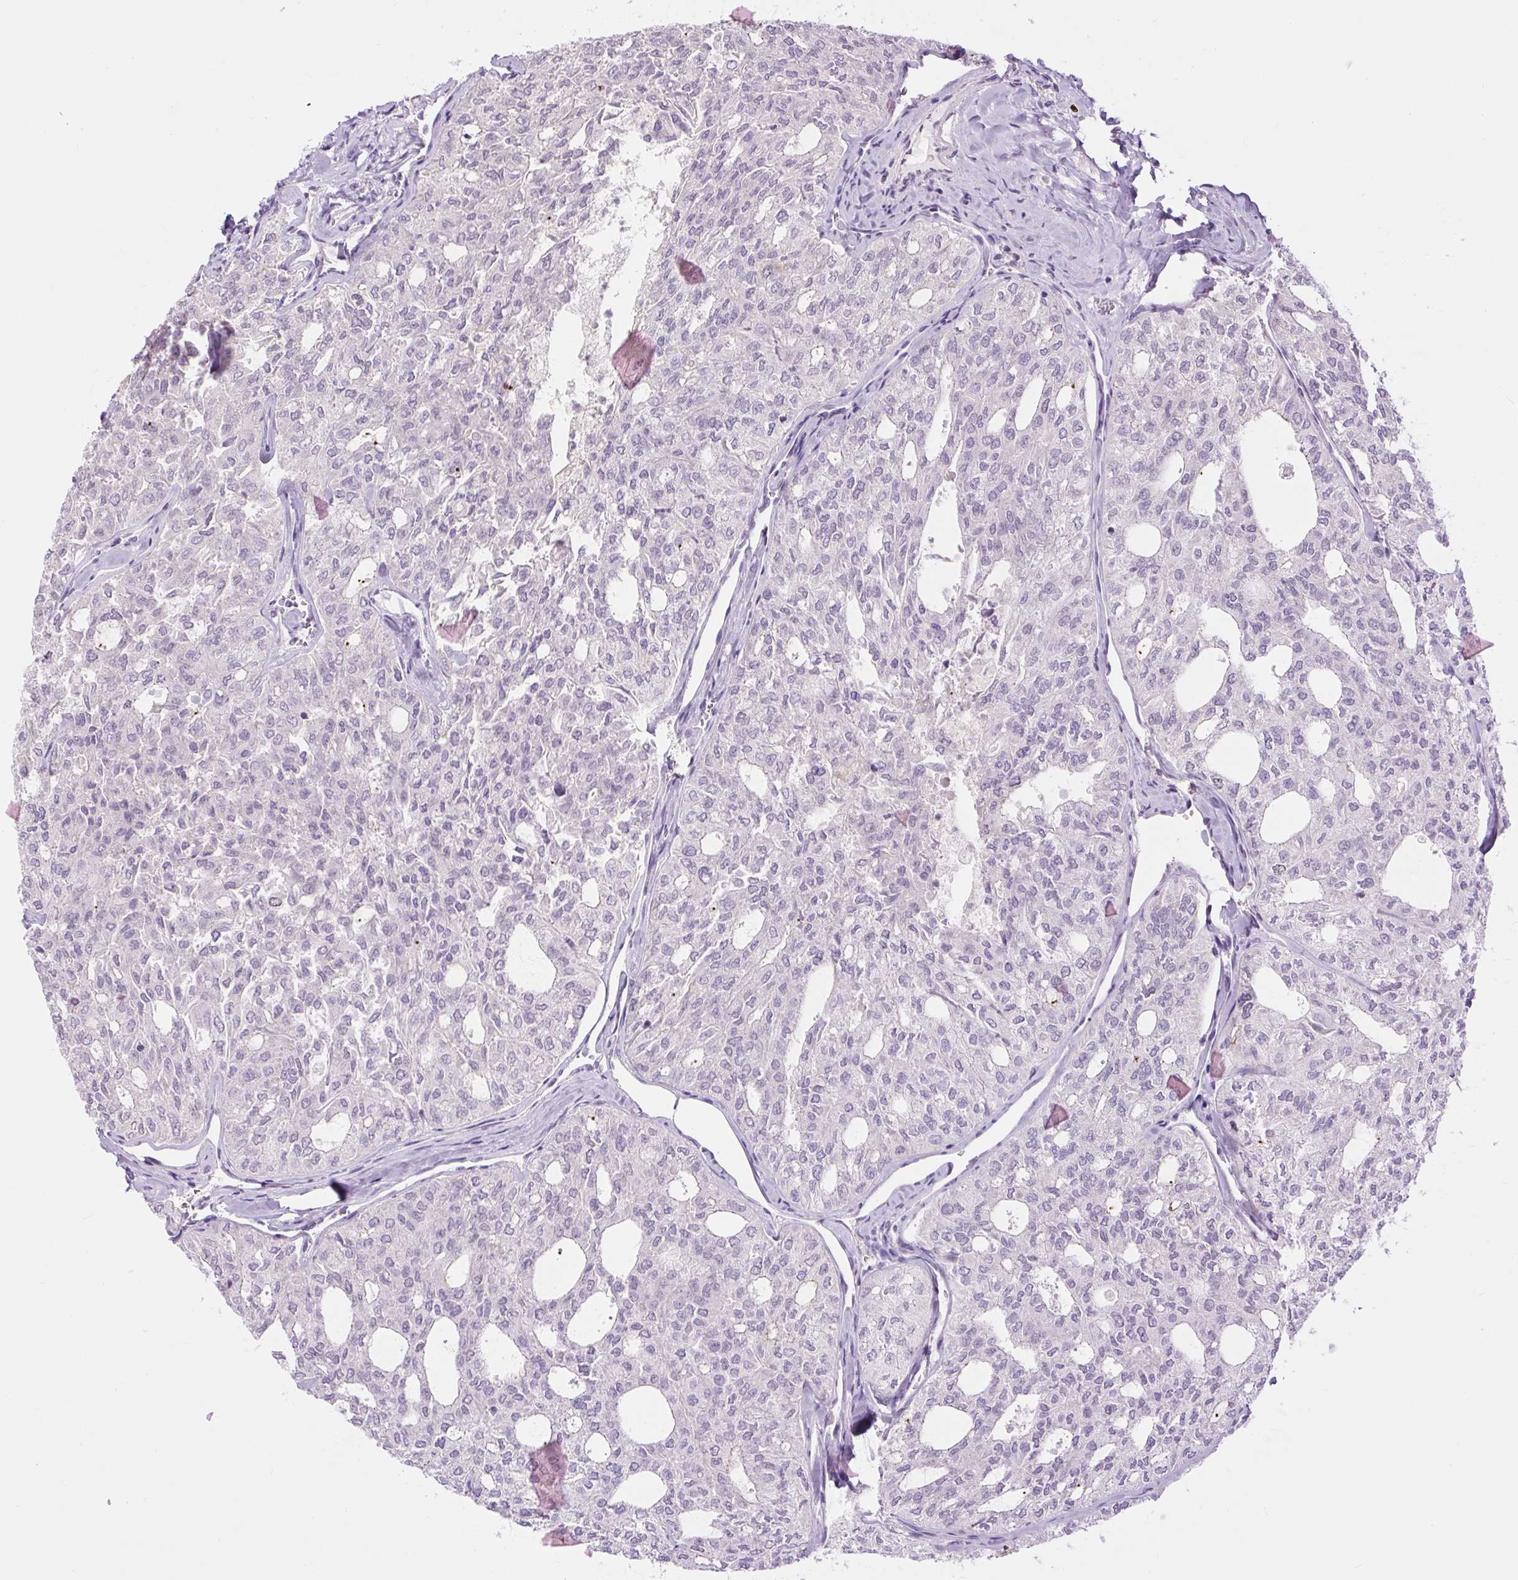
{"staining": {"intensity": "negative", "quantity": "none", "location": "none"}, "tissue": "thyroid cancer", "cell_type": "Tumor cells", "image_type": "cancer", "snomed": [{"axis": "morphology", "description": "Follicular adenoma carcinoma, NOS"}, {"axis": "topography", "description": "Thyroid gland"}], "caption": "A photomicrograph of follicular adenoma carcinoma (thyroid) stained for a protein shows no brown staining in tumor cells.", "gene": "RACGAP1", "patient": {"sex": "male", "age": 75}}